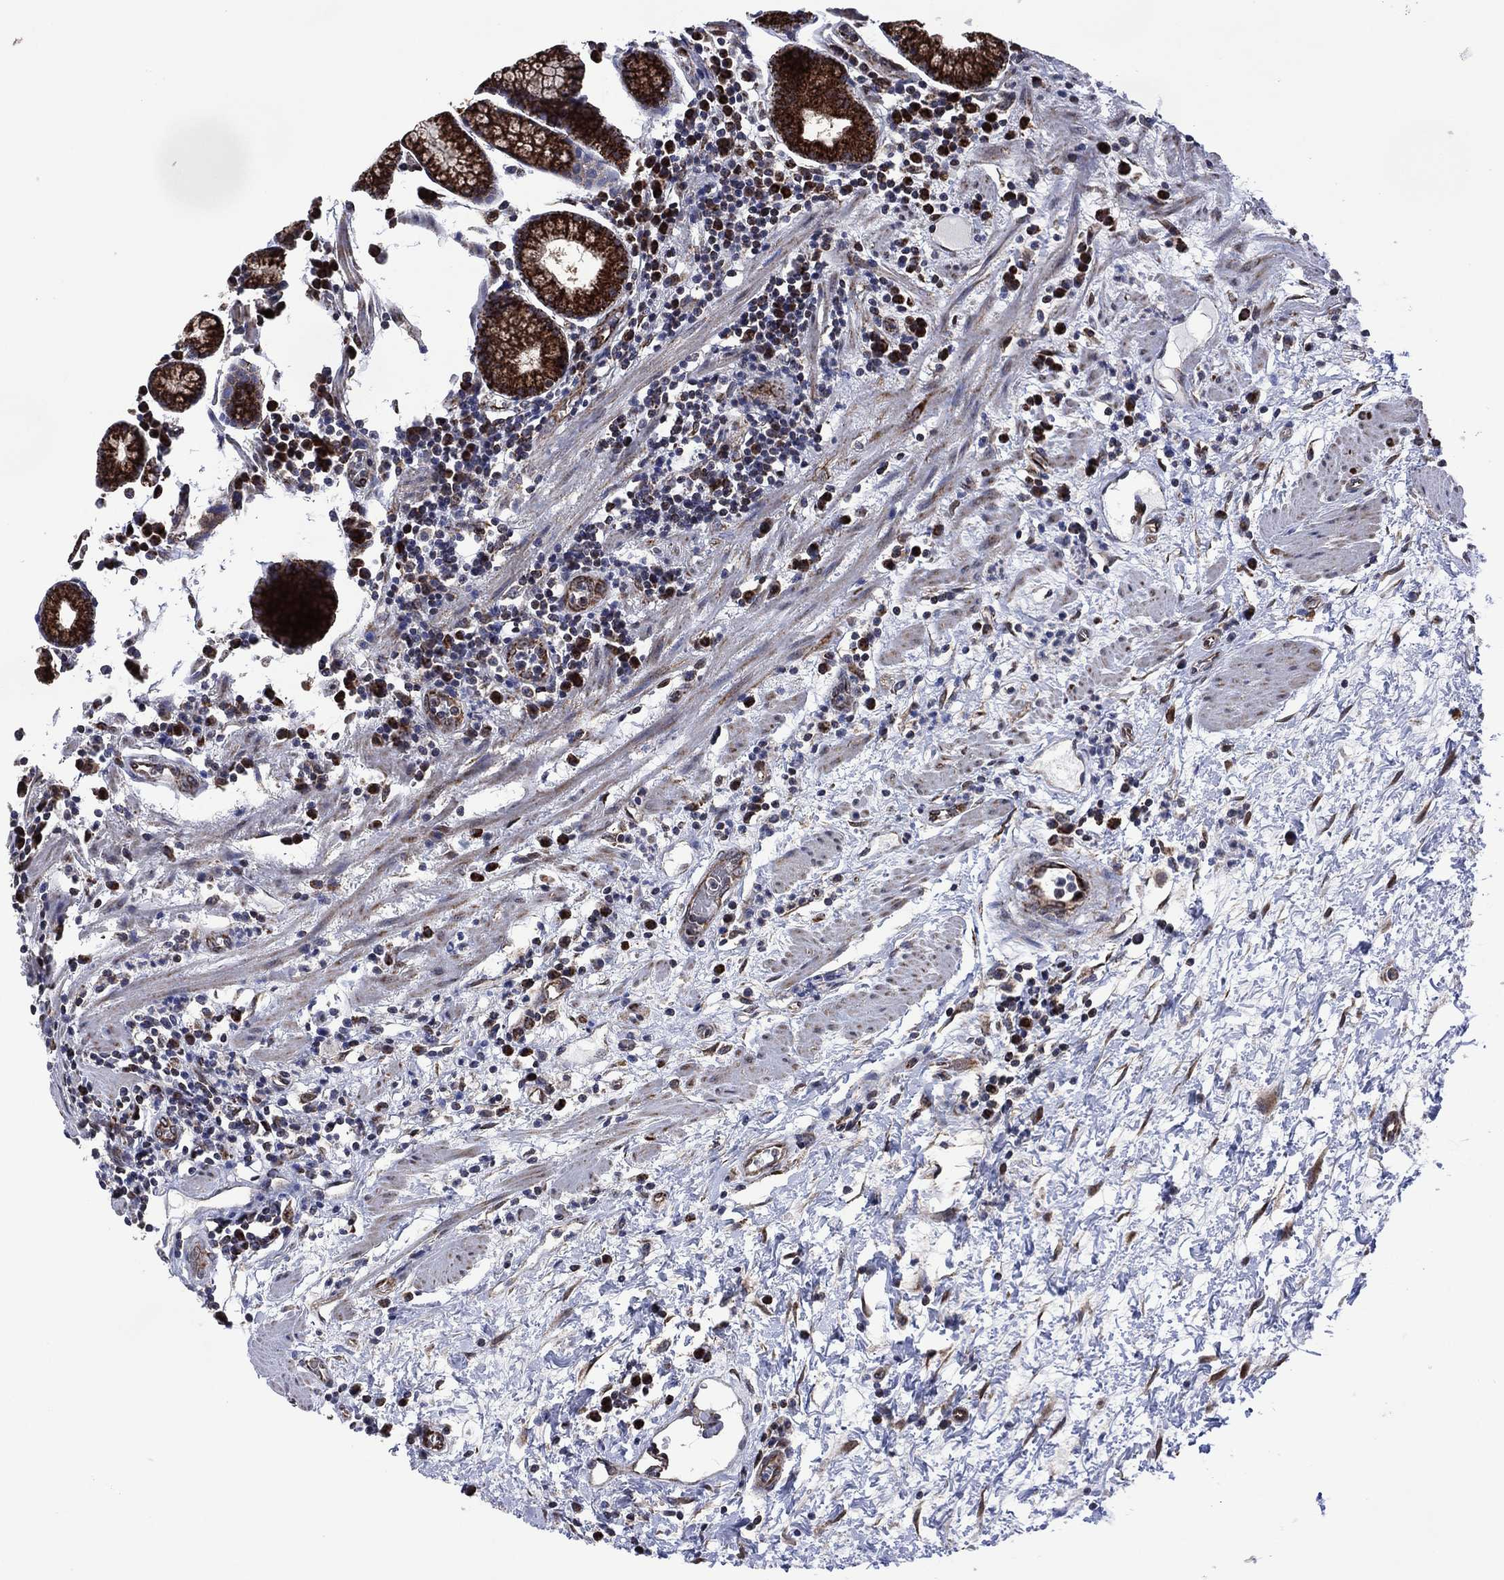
{"staining": {"intensity": "strong", "quantity": "25%-75%", "location": "cytoplasmic/membranous"}, "tissue": "stomach", "cell_type": "Glandular cells", "image_type": "normal", "snomed": [{"axis": "morphology", "description": "Normal tissue, NOS"}, {"axis": "morphology", "description": "Adenocarcinoma, NOS"}, {"axis": "topography", "description": "Stomach"}], "caption": "IHC of unremarkable stomach shows high levels of strong cytoplasmic/membranous staining in approximately 25%-75% of glandular cells.", "gene": "HTD2", "patient": {"sex": "female", "age": 64}}